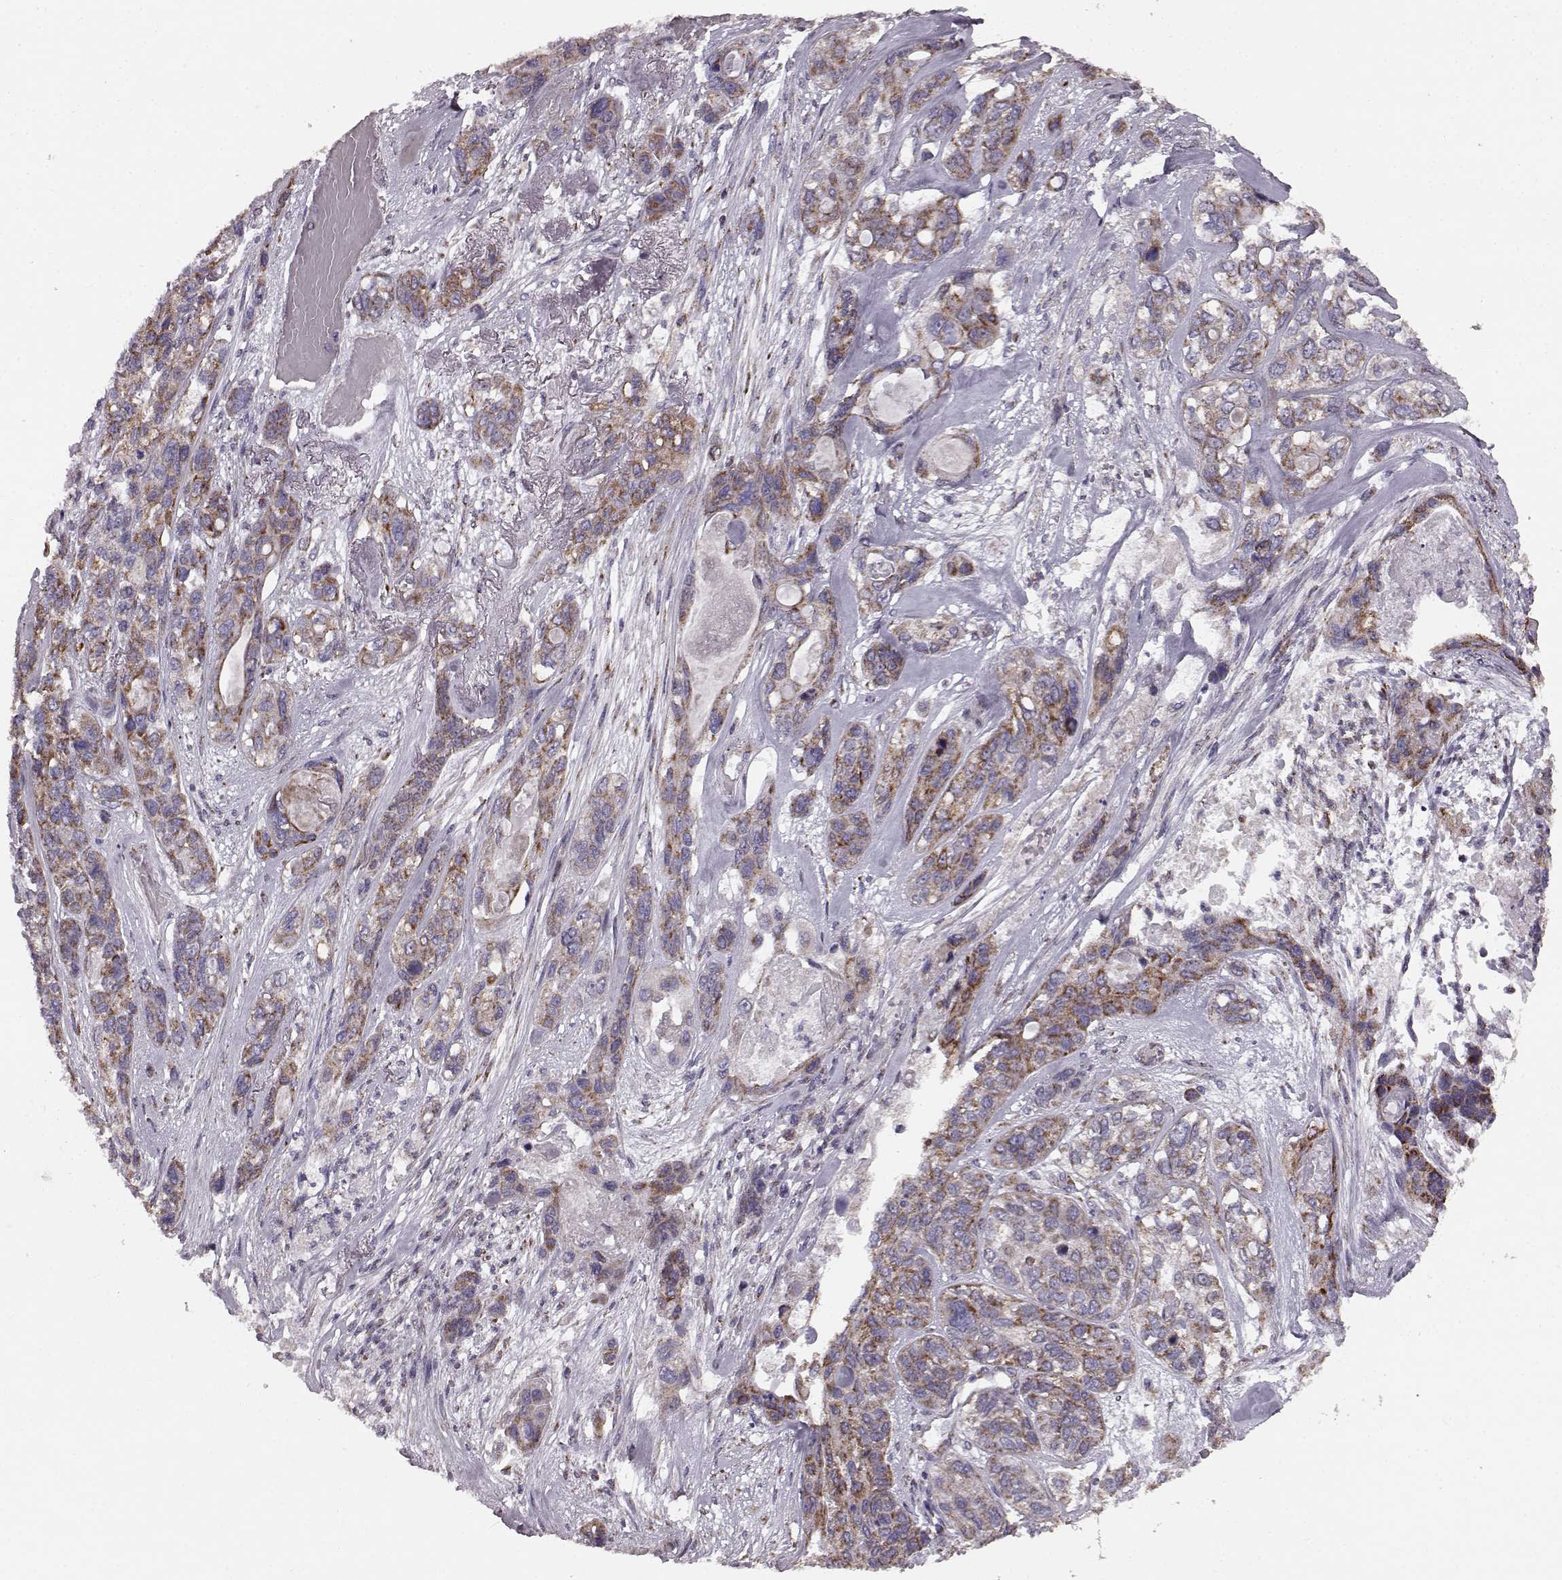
{"staining": {"intensity": "strong", "quantity": ">75%", "location": "cytoplasmic/membranous"}, "tissue": "lung cancer", "cell_type": "Tumor cells", "image_type": "cancer", "snomed": [{"axis": "morphology", "description": "Squamous cell carcinoma, NOS"}, {"axis": "topography", "description": "Lung"}], "caption": "An immunohistochemistry histopathology image of tumor tissue is shown. Protein staining in brown highlights strong cytoplasmic/membranous positivity in squamous cell carcinoma (lung) within tumor cells.", "gene": "FAM8A1", "patient": {"sex": "female", "age": 70}}